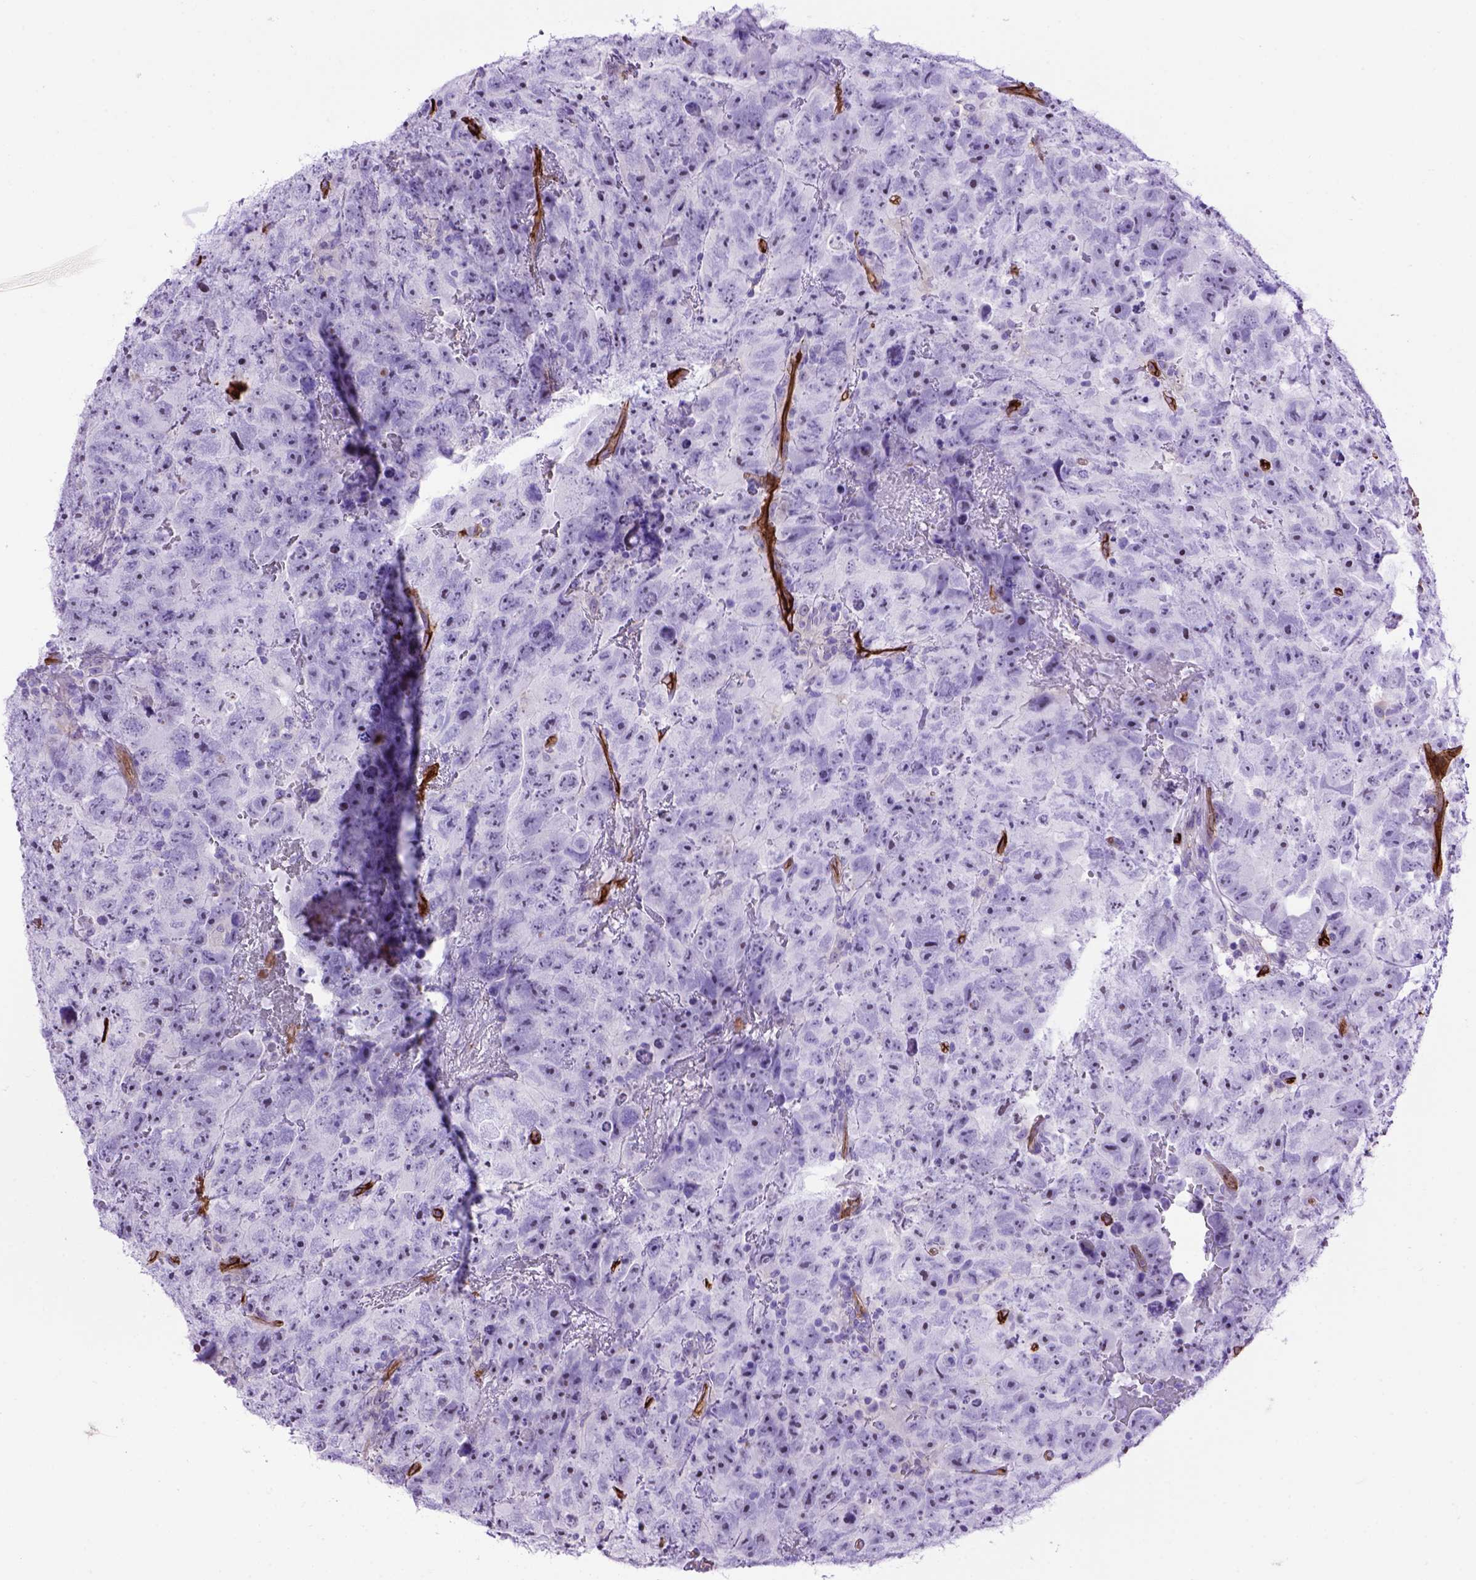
{"staining": {"intensity": "negative", "quantity": "none", "location": "none"}, "tissue": "testis cancer", "cell_type": "Tumor cells", "image_type": "cancer", "snomed": [{"axis": "morphology", "description": "Carcinoma, Embryonal, NOS"}, {"axis": "topography", "description": "Testis"}], "caption": "High magnification brightfield microscopy of testis embryonal carcinoma stained with DAB (3,3'-diaminobenzidine) (brown) and counterstained with hematoxylin (blue): tumor cells show no significant expression.", "gene": "ENG", "patient": {"sex": "male", "age": 24}}